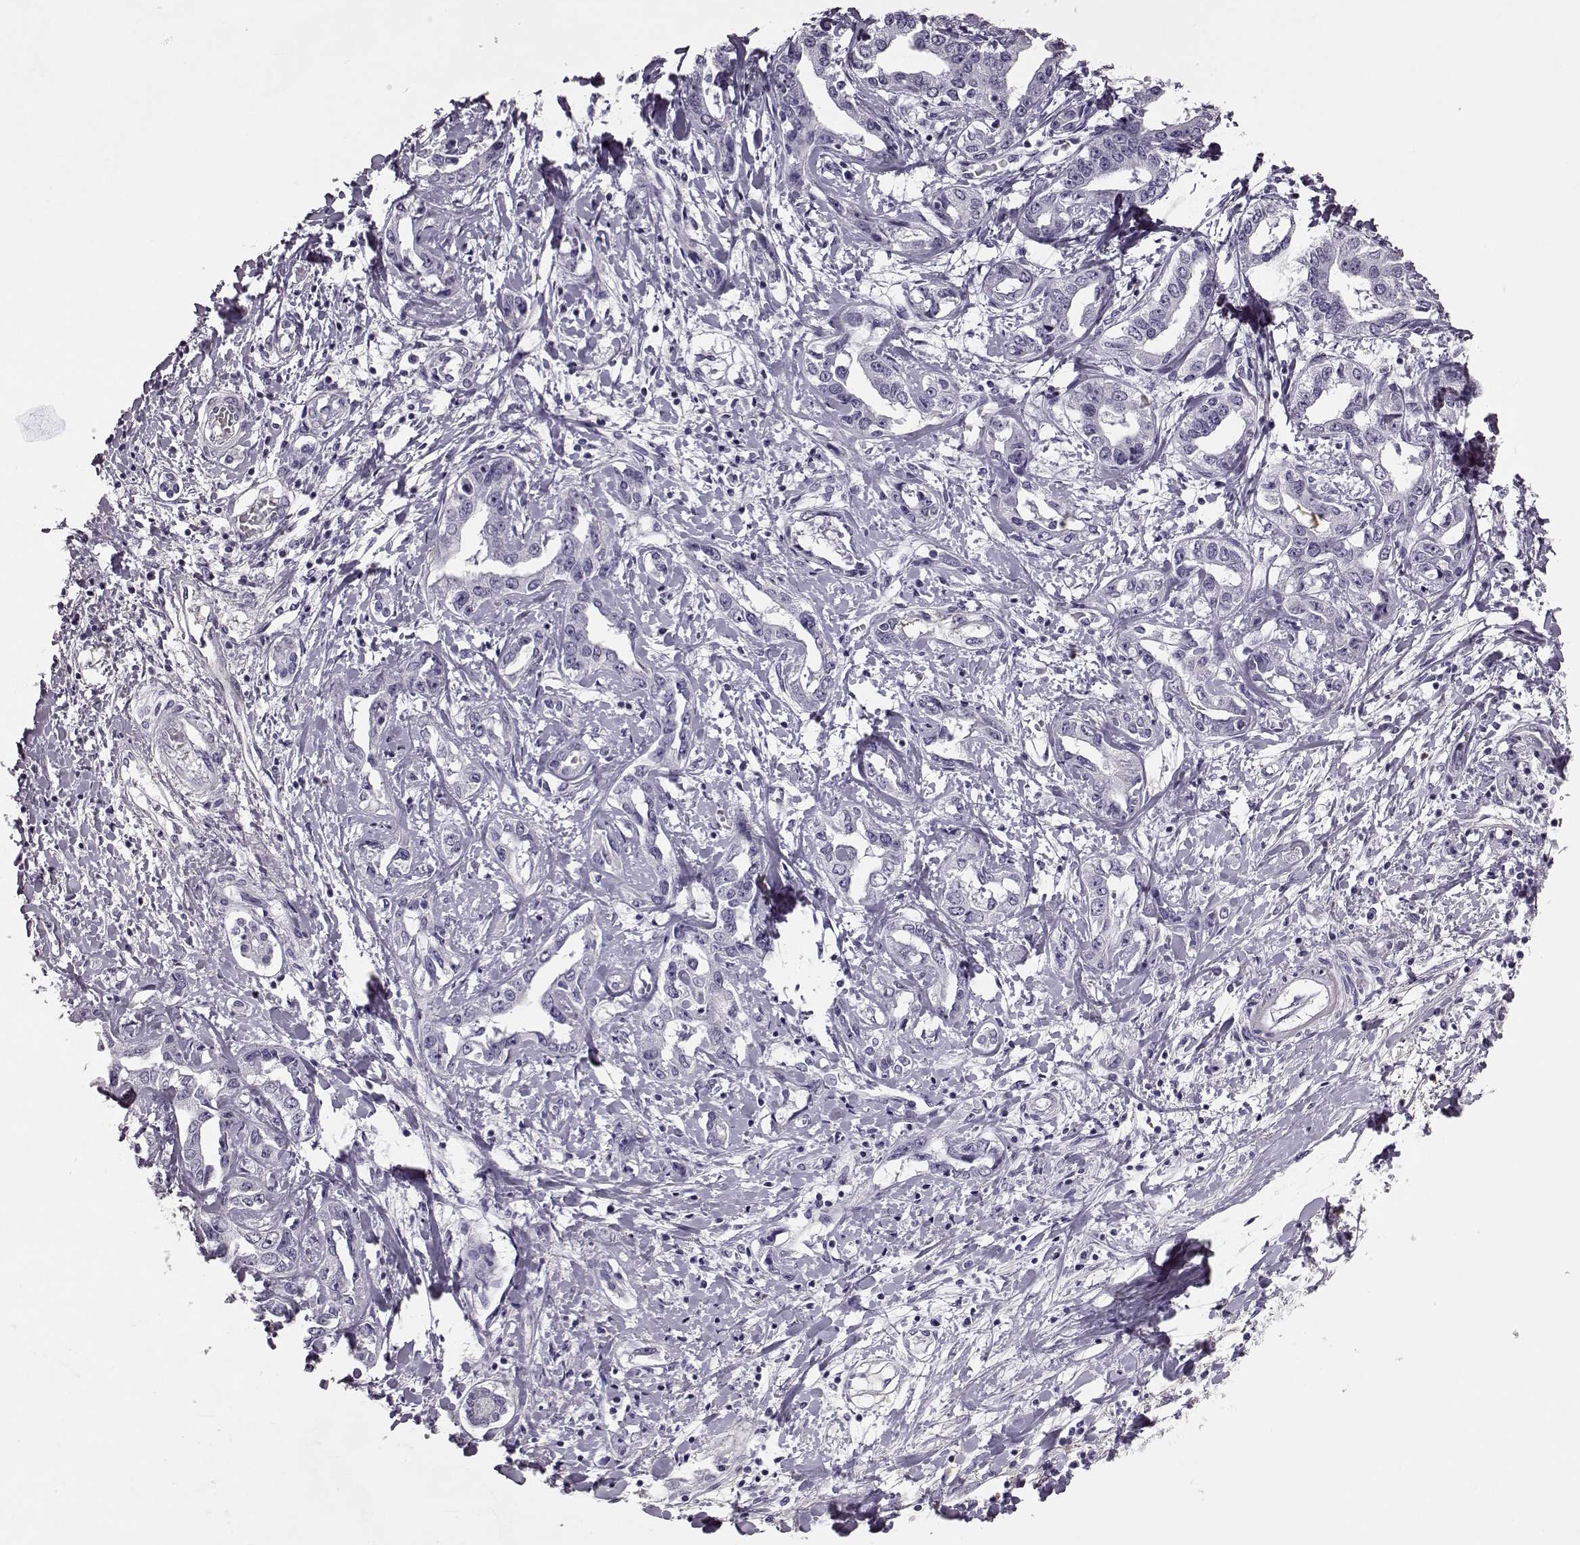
{"staining": {"intensity": "negative", "quantity": "none", "location": "none"}, "tissue": "liver cancer", "cell_type": "Tumor cells", "image_type": "cancer", "snomed": [{"axis": "morphology", "description": "Cholangiocarcinoma"}, {"axis": "topography", "description": "Liver"}], "caption": "Tumor cells show no significant protein positivity in liver cancer.", "gene": "TRIM69", "patient": {"sex": "male", "age": 59}}